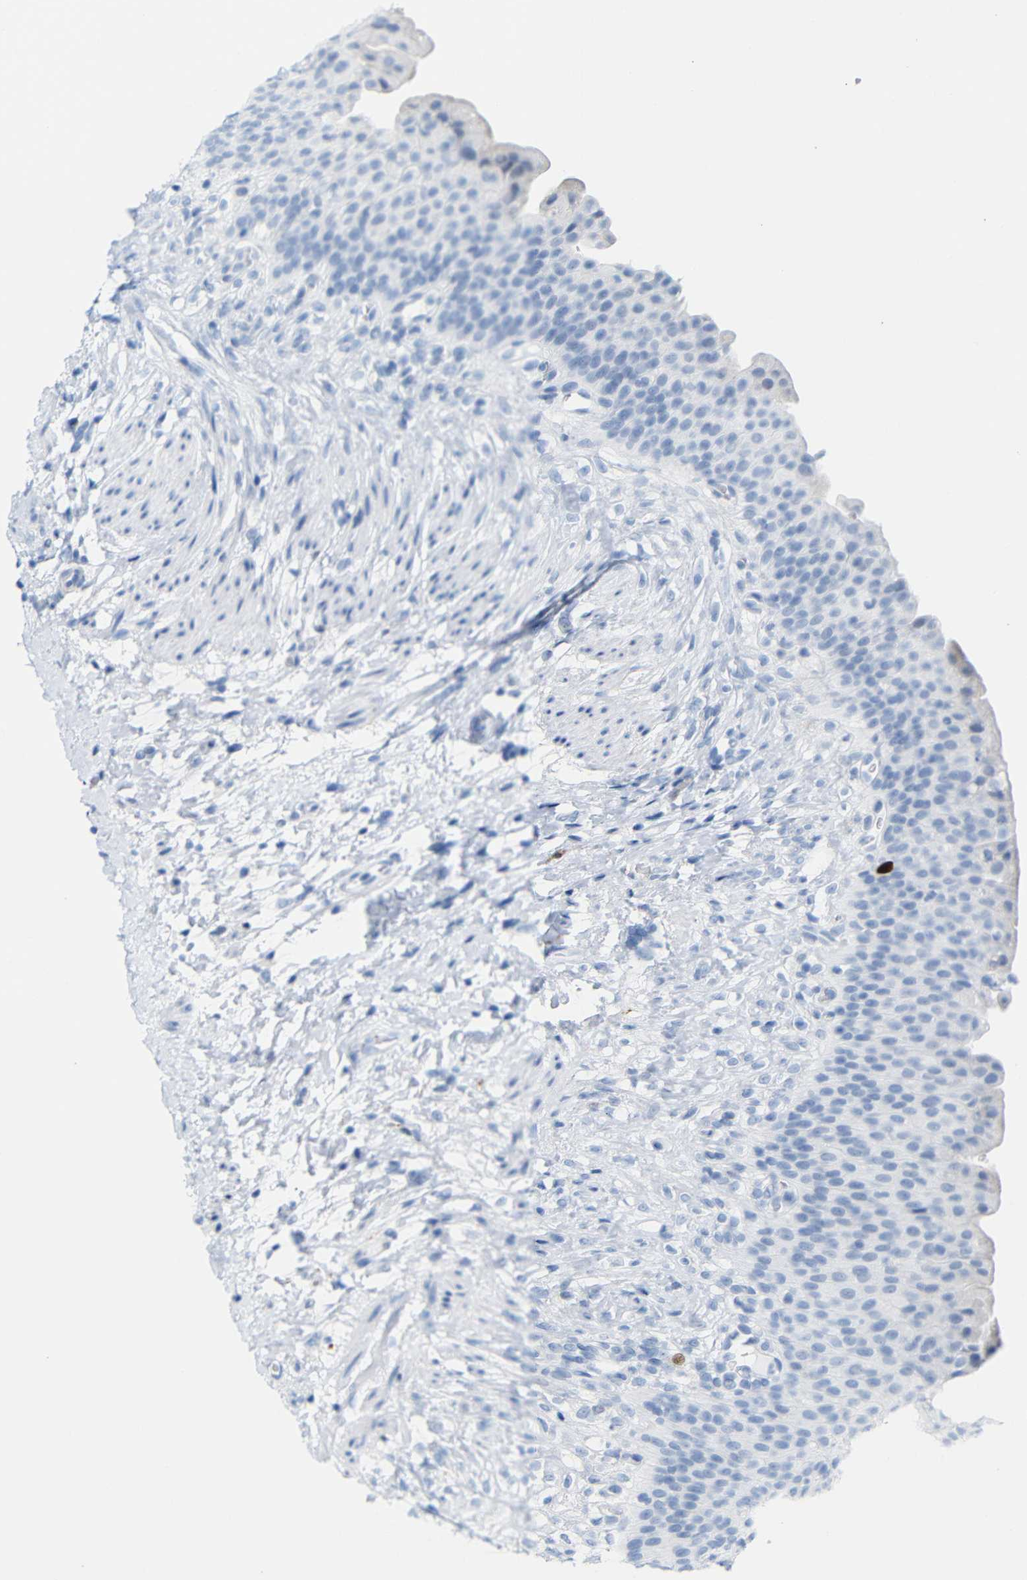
{"staining": {"intensity": "negative", "quantity": "none", "location": "none"}, "tissue": "urinary bladder", "cell_type": "Urothelial cells", "image_type": "normal", "snomed": [{"axis": "morphology", "description": "Normal tissue, NOS"}, {"axis": "topography", "description": "Urinary bladder"}], "caption": "Micrograph shows no significant protein staining in urothelial cells of benign urinary bladder. (DAB (3,3'-diaminobenzidine) immunohistochemistry with hematoxylin counter stain).", "gene": "MT1A", "patient": {"sex": "female", "age": 79}}